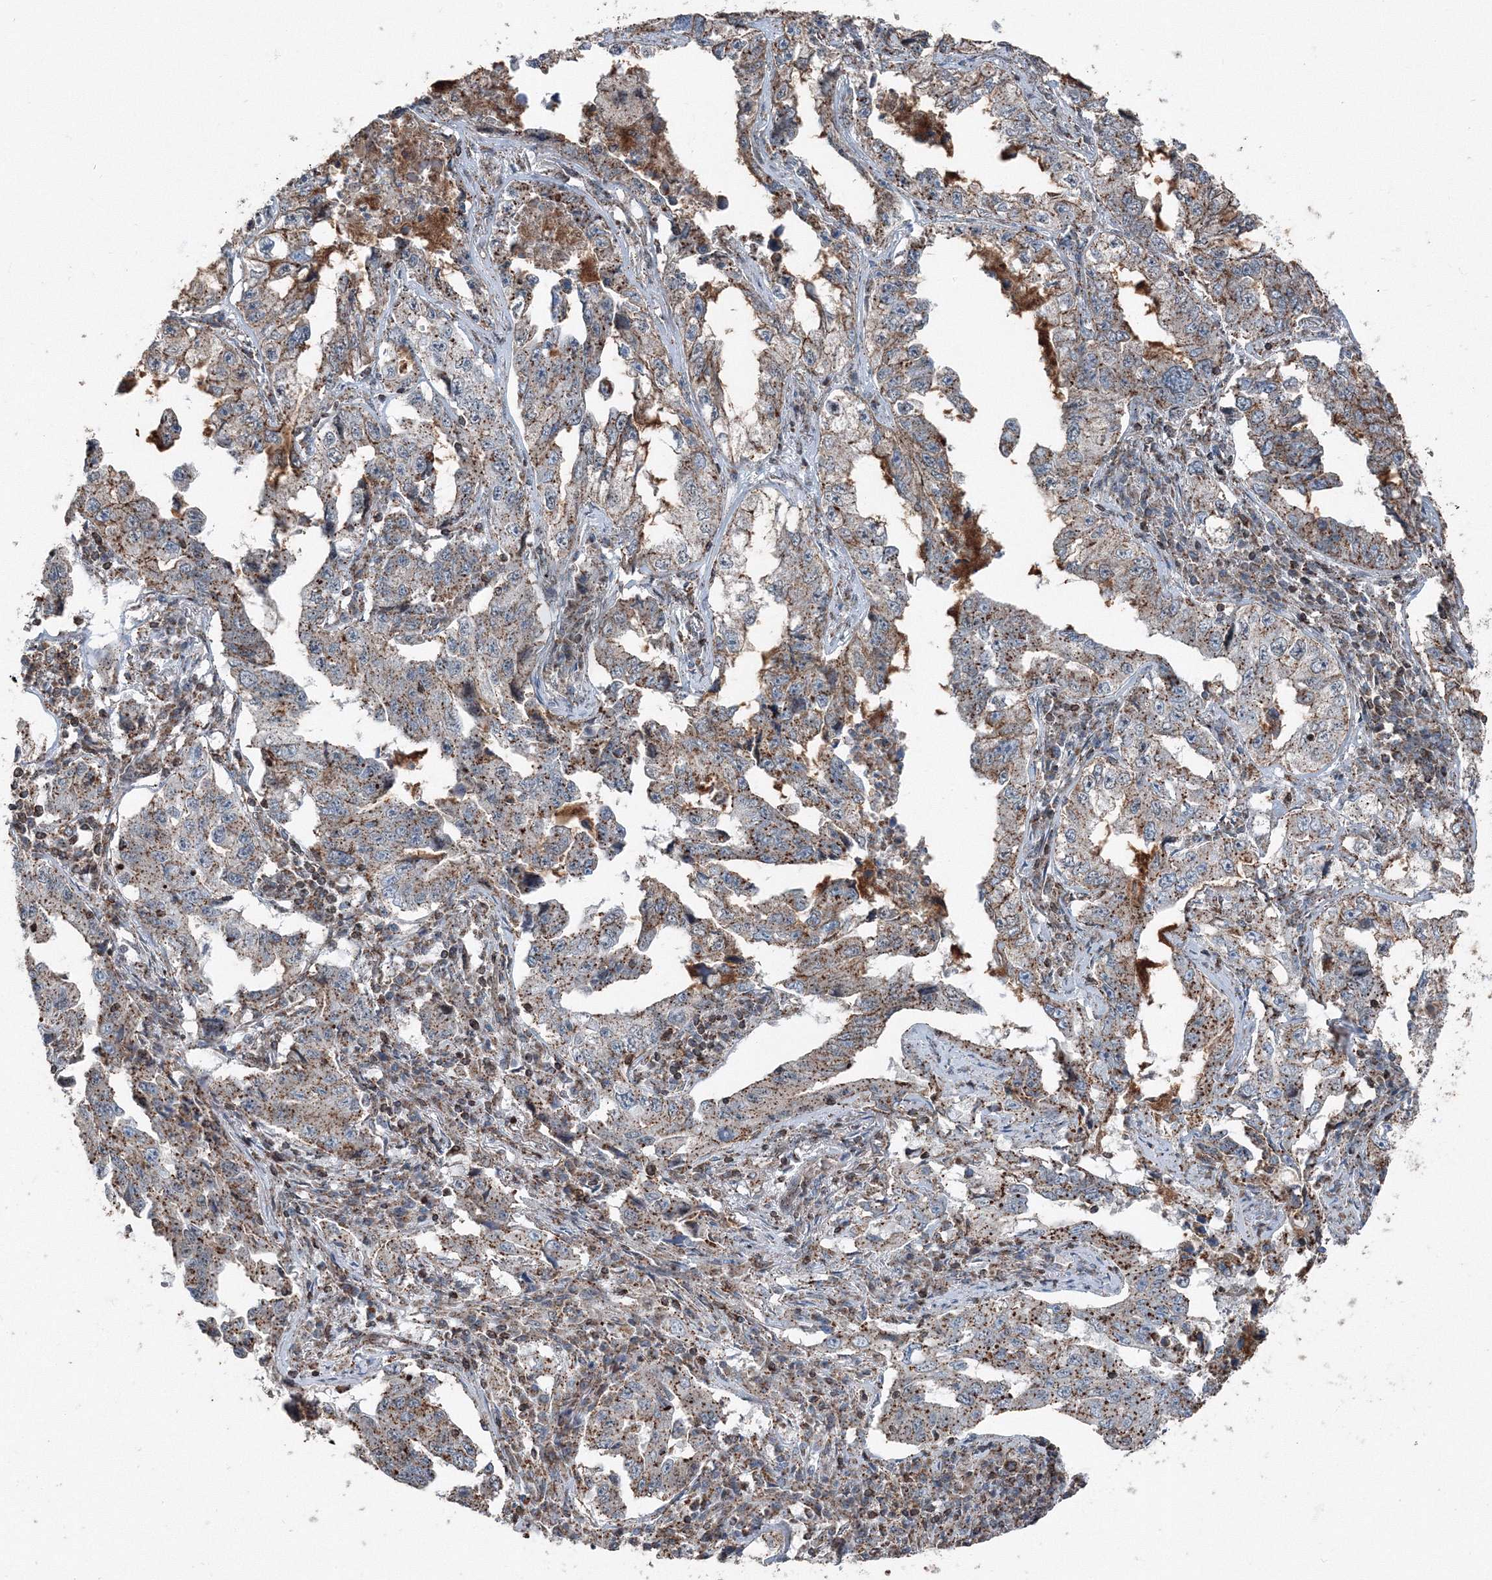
{"staining": {"intensity": "moderate", "quantity": ">75%", "location": "cytoplasmic/membranous"}, "tissue": "lung cancer", "cell_type": "Tumor cells", "image_type": "cancer", "snomed": [{"axis": "morphology", "description": "Adenocarcinoma, NOS"}, {"axis": "topography", "description": "Lung"}], "caption": "Moderate cytoplasmic/membranous positivity for a protein is appreciated in approximately >75% of tumor cells of lung cancer (adenocarcinoma) using immunohistochemistry (IHC).", "gene": "AASDH", "patient": {"sex": "female", "age": 51}}